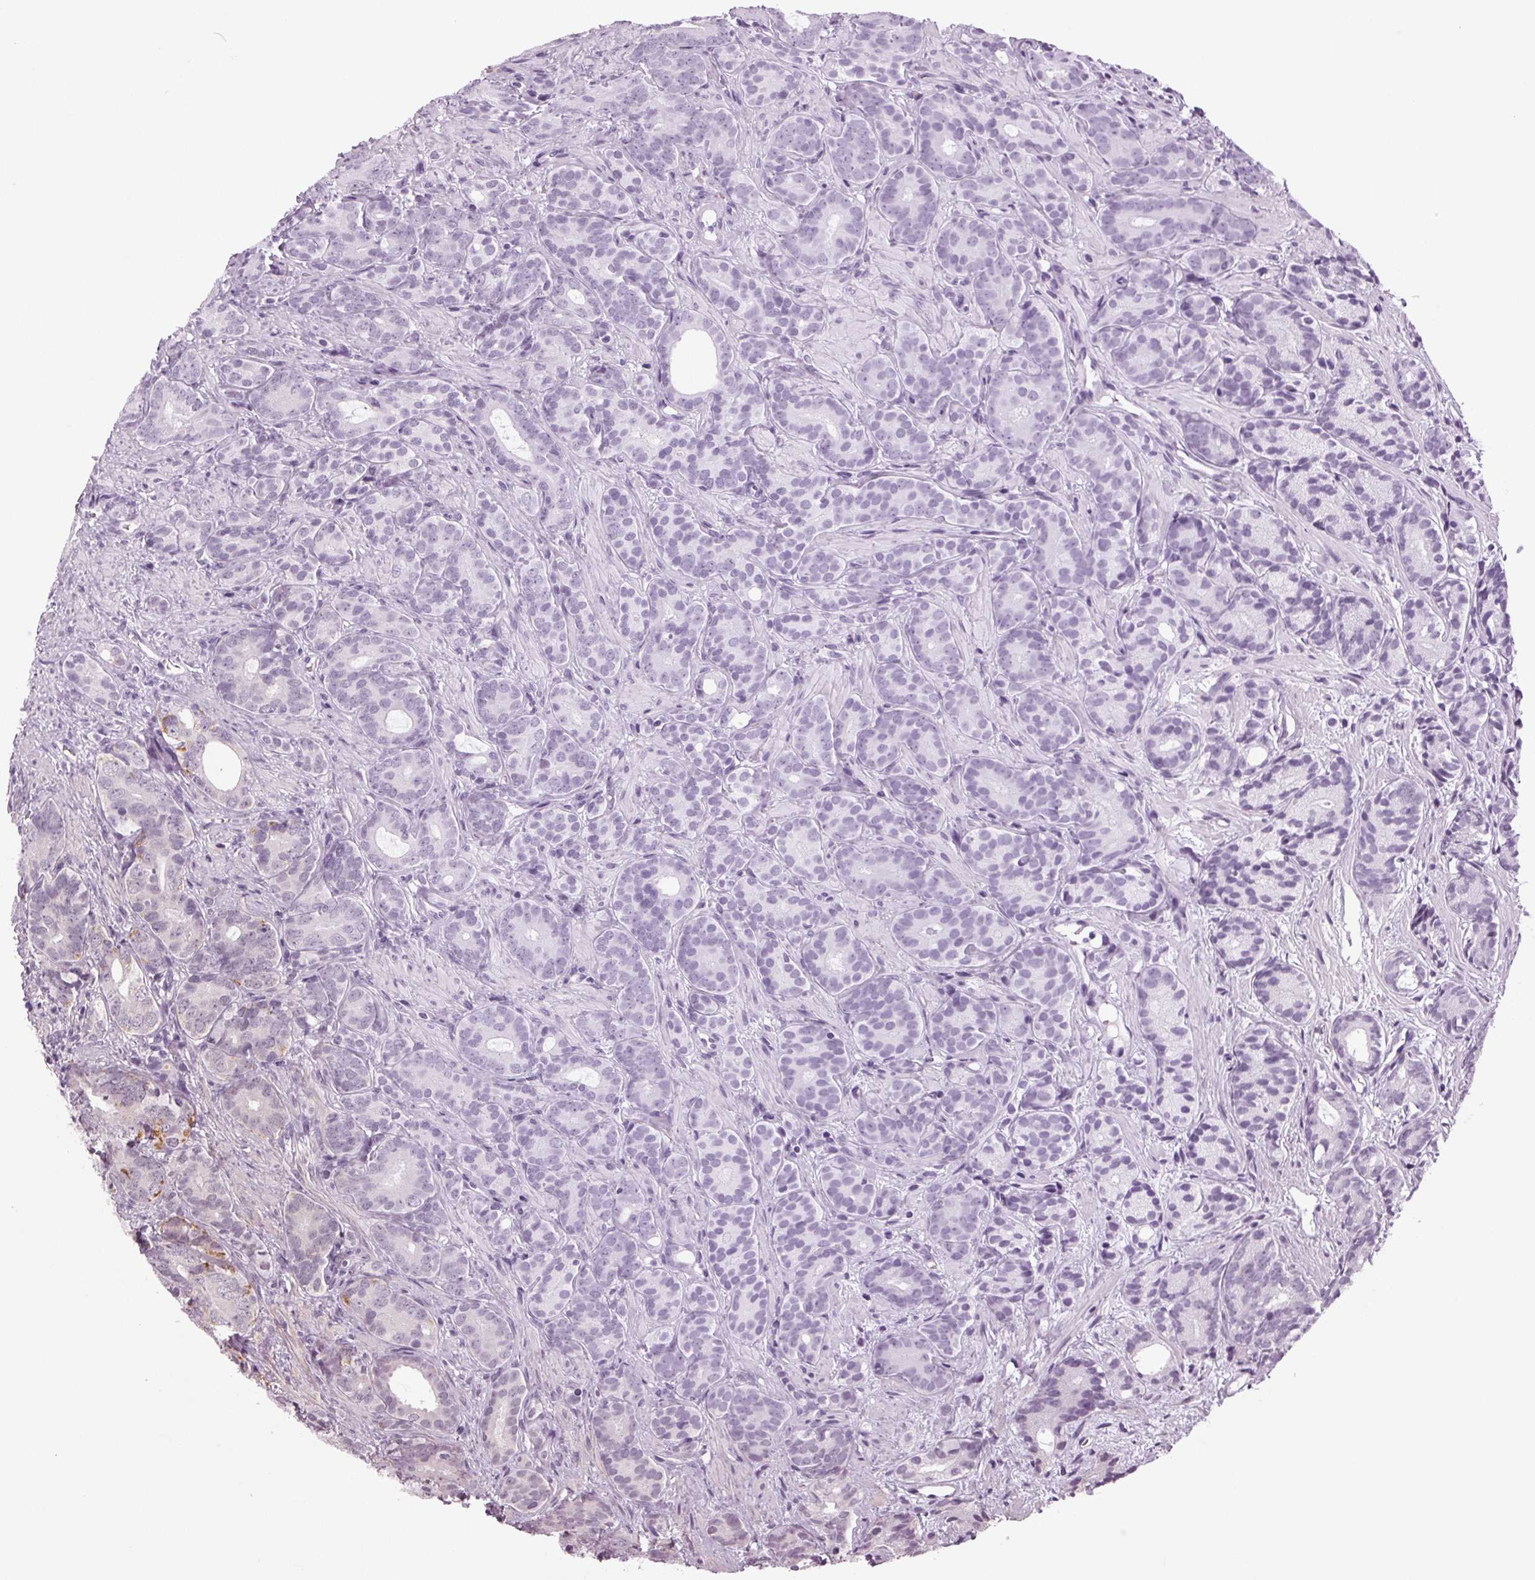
{"staining": {"intensity": "moderate", "quantity": "<25%", "location": "cytoplasmic/membranous"}, "tissue": "prostate cancer", "cell_type": "Tumor cells", "image_type": "cancer", "snomed": [{"axis": "morphology", "description": "Adenocarcinoma, High grade"}, {"axis": "topography", "description": "Prostate"}], "caption": "High-power microscopy captured an immunohistochemistry (IHC) micrograph of prostate cancer (high-grade adenocarcinoma), revealing moderate cytoplasmic/membranous positivity in about <25% of tumor cells.", "gene": "DNAH12", "patient": {"sex": "male", "age": 84}}